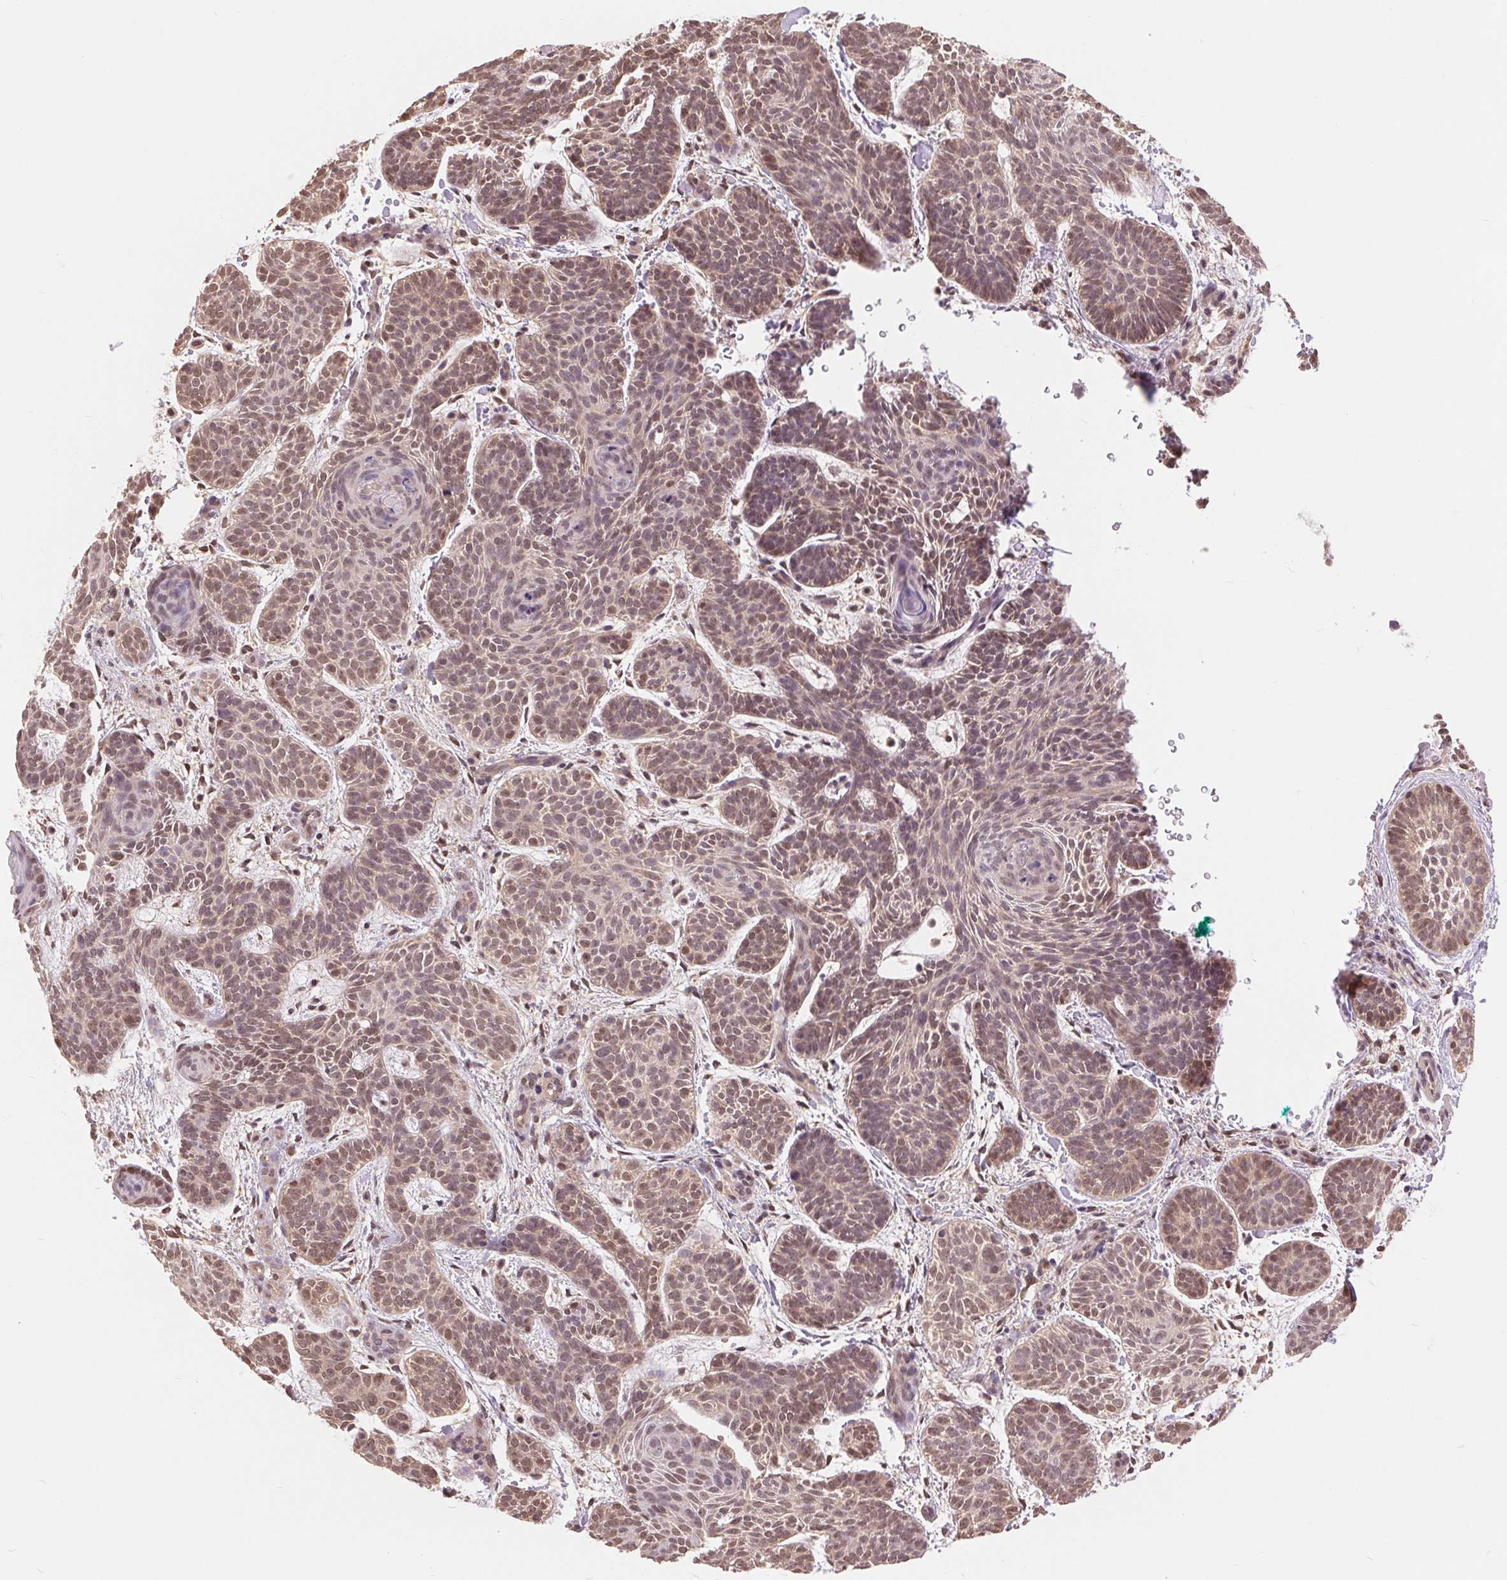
{"staining": {"intensity": "weak", "quantity": ">75%", "location": "nuclear"}, "tissue": "skin cancer", "cell_type": "Tumor cells", "image_type": "cancer", "snomed": [{"axis": "morphology", "description": "Basal cell carcinoma"}, {"axis": "topography", "description": "Skin"}], "caption": "Human basal cell carcinoma (skin) stained for a protein (brown) reveals weak nuclear positive positivity in approximately >75% of tumor cells.", "gene": "TMEM273", "patient": {"sex": "female", "age": 82}}